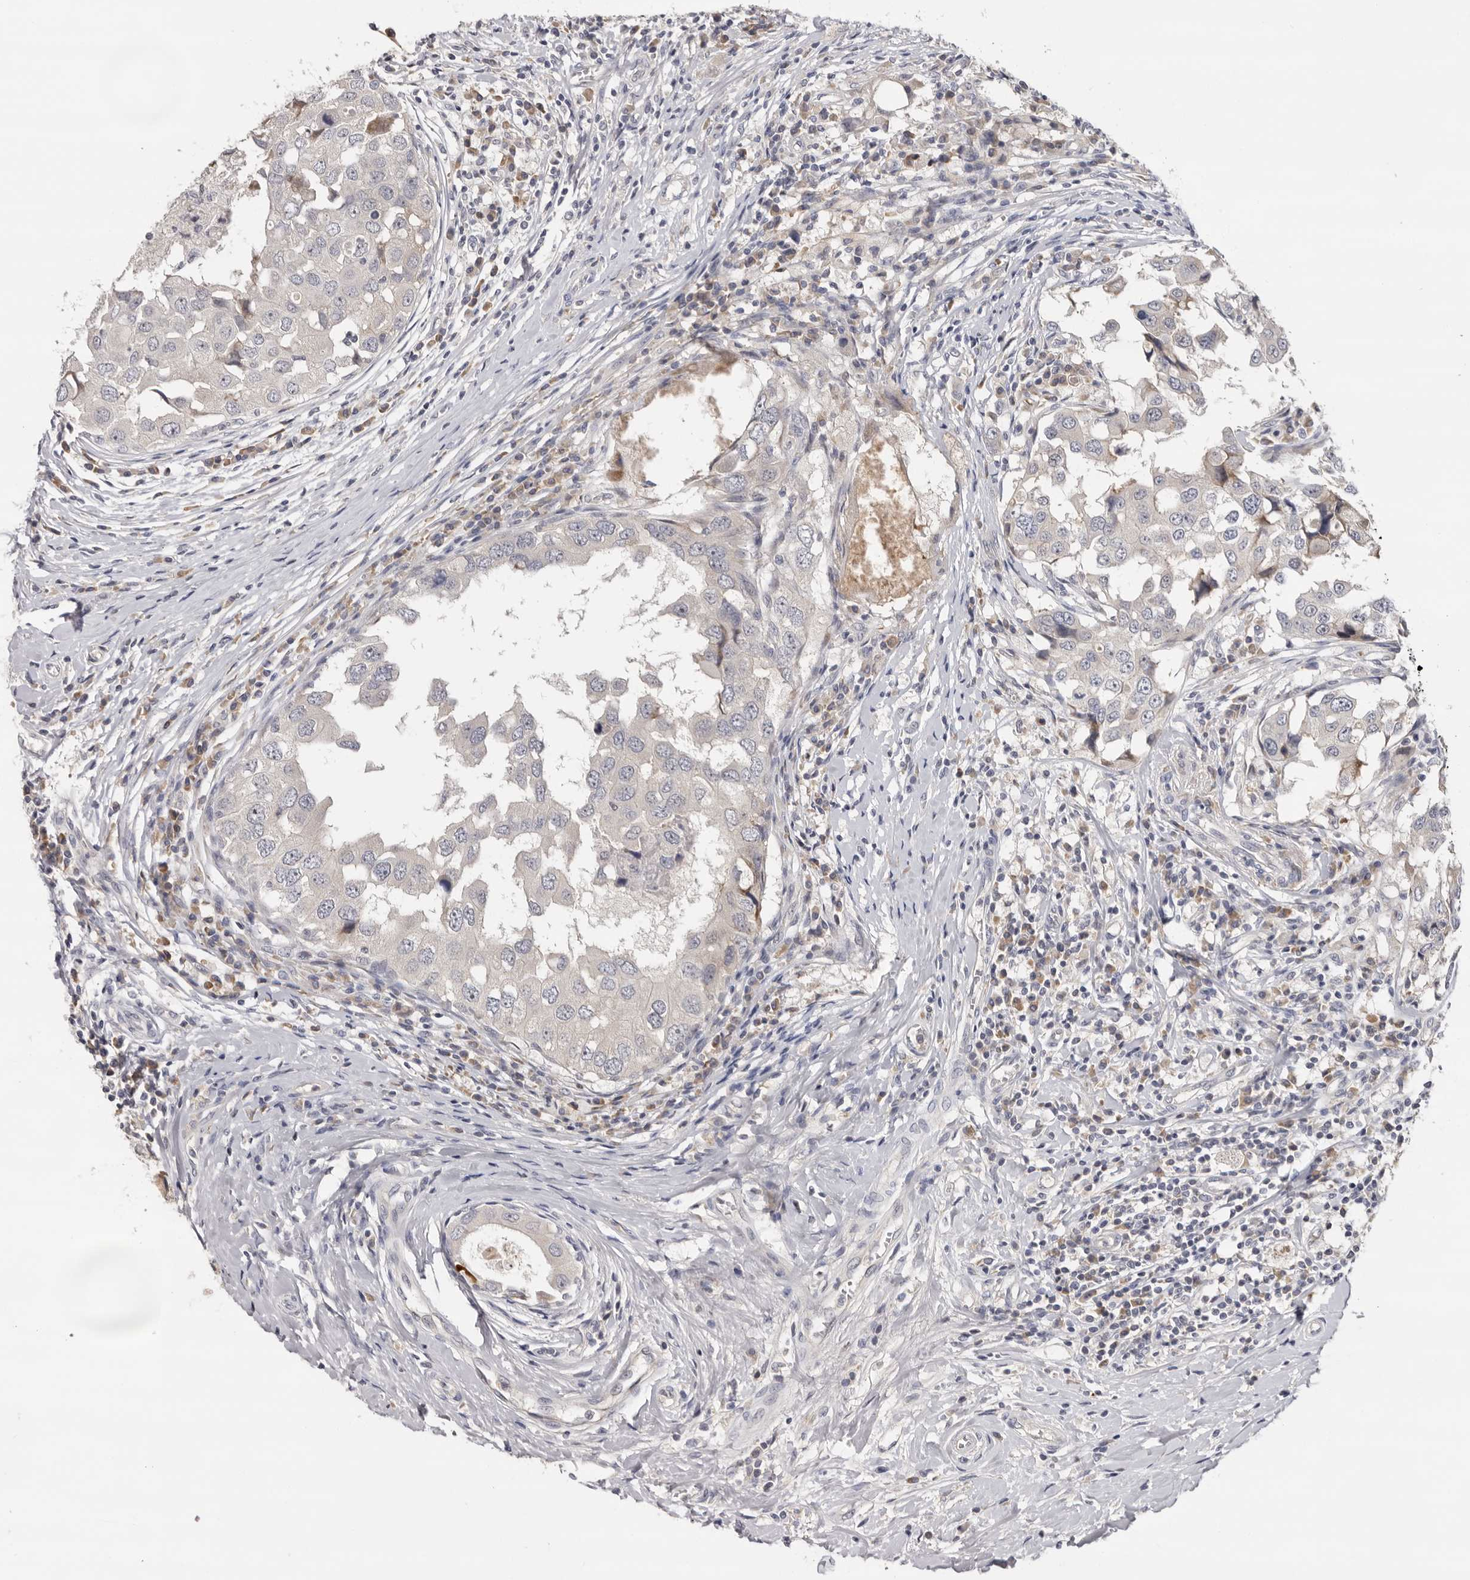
{"staining": {"intensity": "negative", "quantity": "none", "location": "none"}, "tissue": "breast cancer", "cell_type": "Tumor cells", "image_type": "cancer", "snomed": [{"axis": "morphology", "description": "Duct carcinoma"}, {"axis": "topography", "description": "Breast"}], "caption": "IHC photomicrograph of neoplastic tissue: human invasive ductal carcinoma (breast) stained with DAB demonstrates no significant protein staining in tumor cells. Nuclei are stained in blue.", "gene": "KIF2B", "patient": {"sex": "female", "age": 27}}